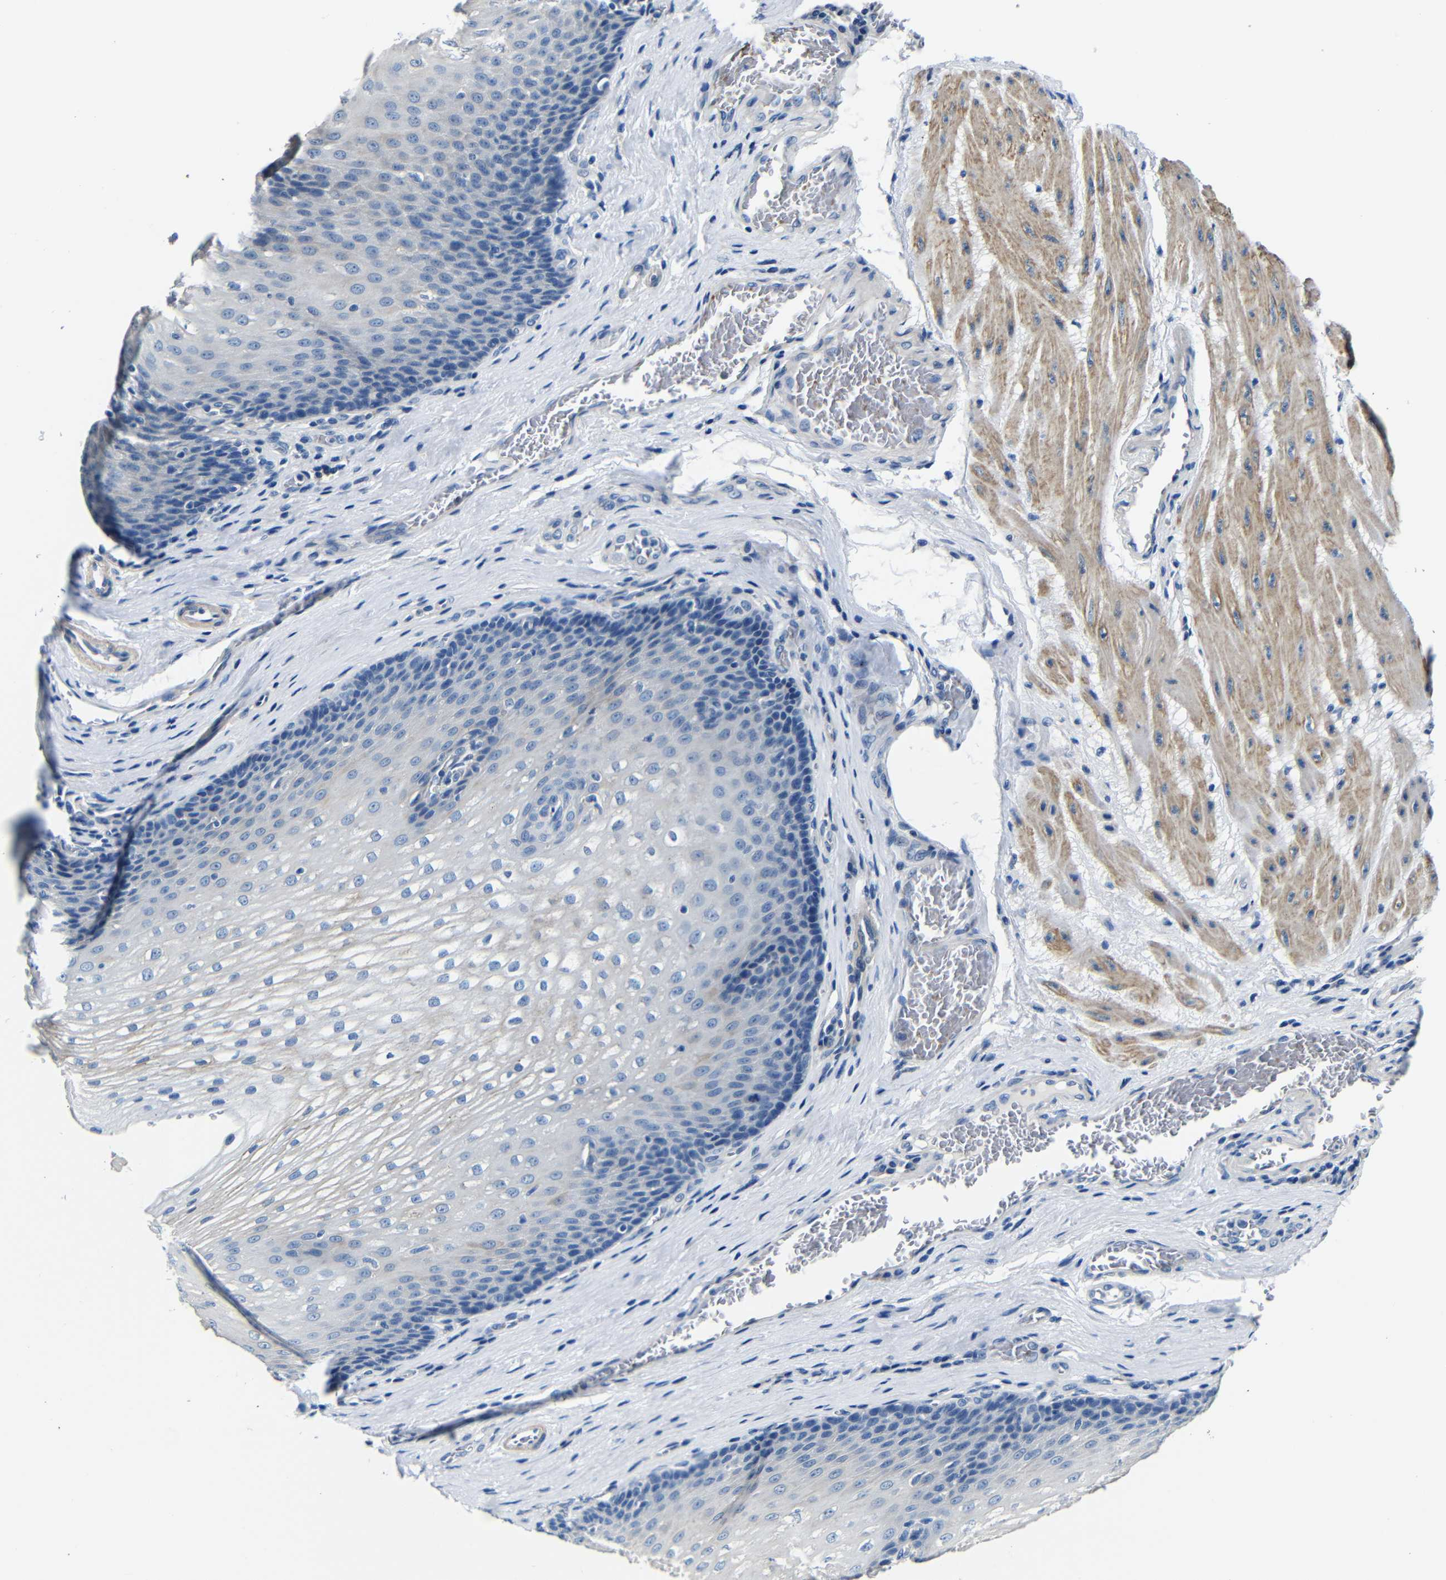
{"staining": {"intensity": "weak", "quantity": "<25%", "location": "cytoplasmic/membranous"}, "tissue": "esophagus", "cell_type": "Squamous epithelial cells", "image_type": "normal", "snomed": [{"axis": "morphology", "description": "Normal tissue, NOS"}, {"axis": "topography", "description": "Esophagus"}], "caption": "This histopathology image is of normal esophagus stained with immunohistochemistry (IHC) to label a protein in brown with the nuclei are counter-stained blue. There is no expression in squamous epithelial cells.", "gene": "TNFAIP1", "patient": {"sex": "male", "age": 48}}